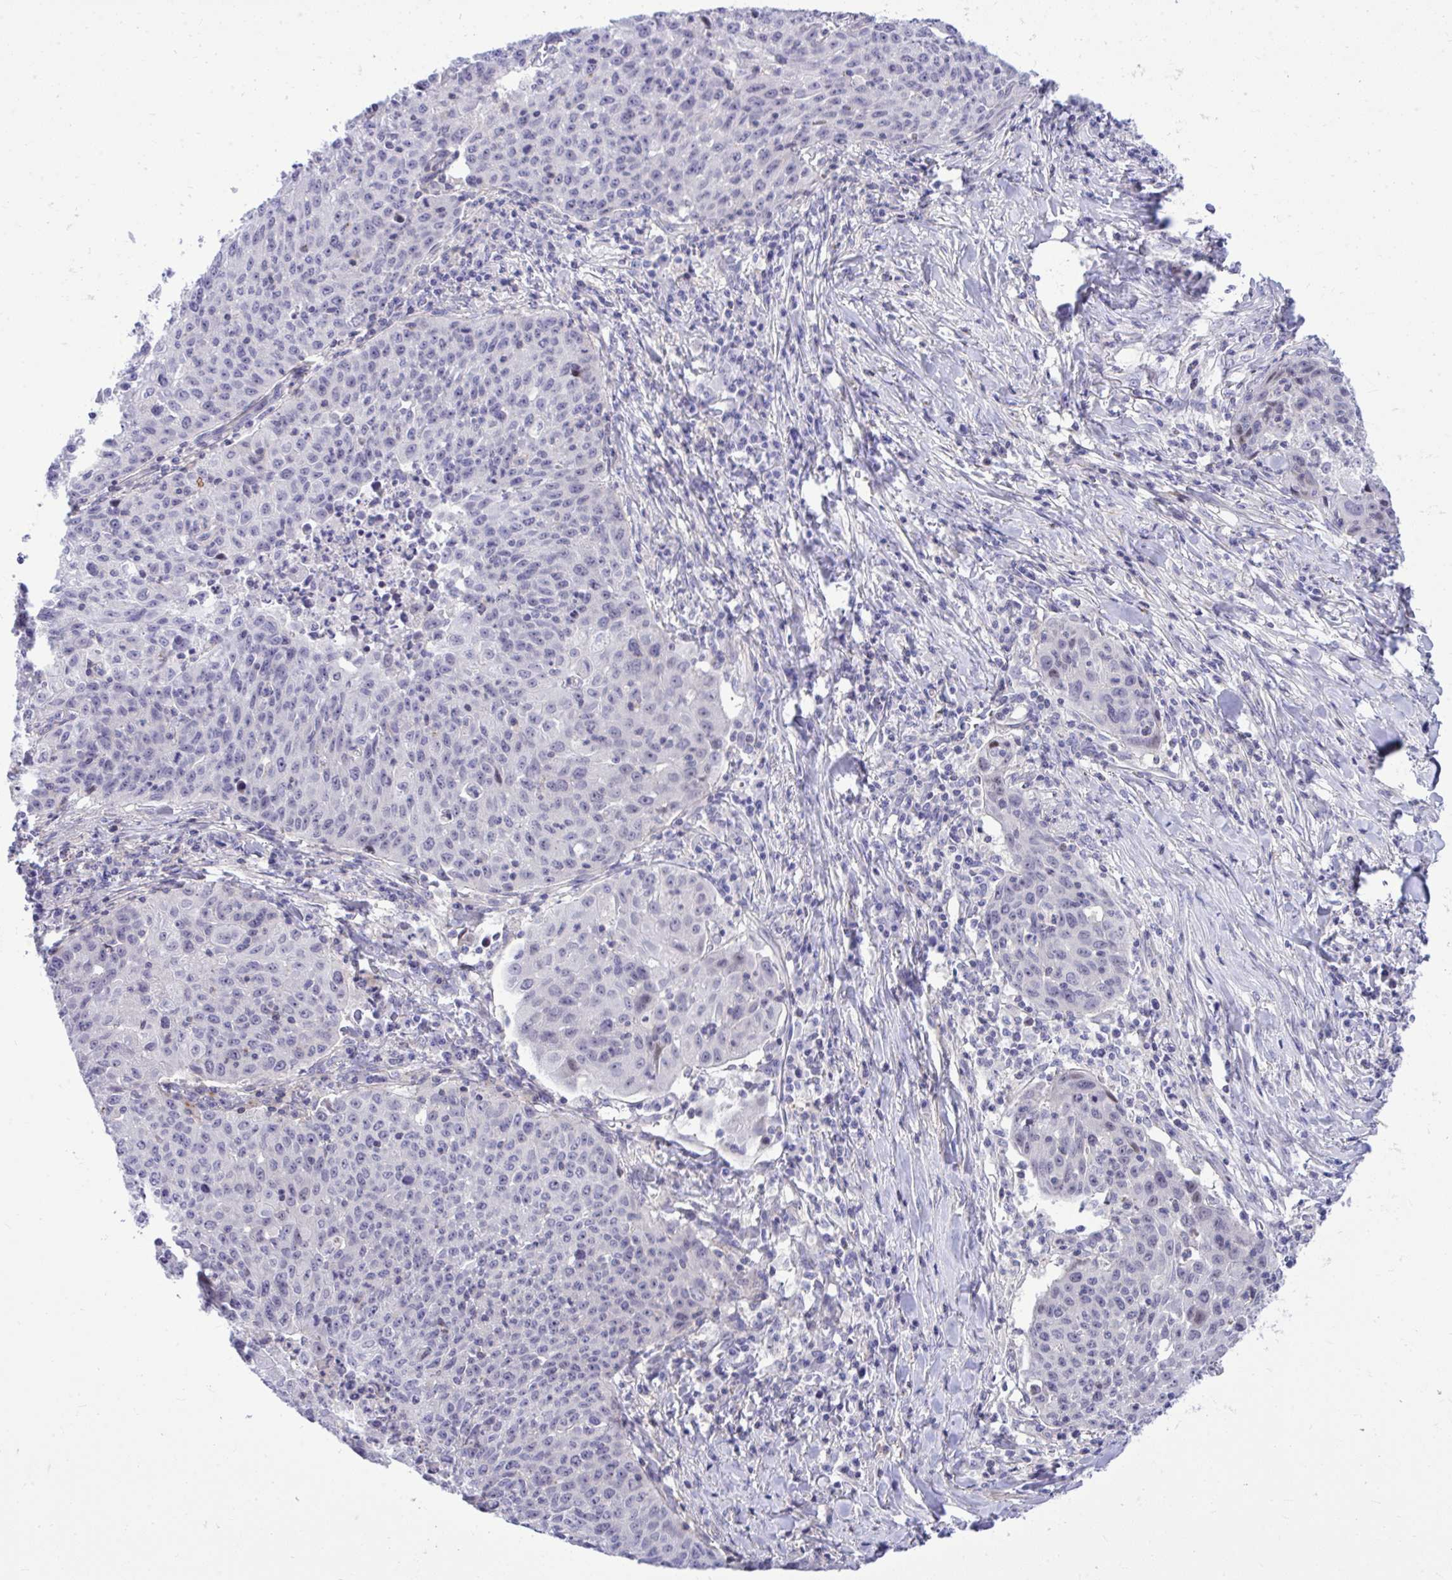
{"staining": {"intensity": "negative", "quantity": "none", "location": "none"}, "tissue": "lung cancer", "cell_type": "Tumor cells", "image_type": "cancer", "snomed": [{"axis": "morphology", "description": "Squamous cell carcinoma, NOS"}, {"axis": "morphology", "description": "Squamous cell carcinoma, metastatic, NOS"}, {"axis": "topography", "description": "Bronchus"}, {"axis": "topography", "description": "Lung"}], "caption": "IHC photomicrograph of neoplastic tissue: human lung cancer stained with DAB demonstrates no significant protein positivity in tumor cells. Nuclei are stained in blue.", "gene": "GRK4", "patient": {"sex": "male", "age": 62}}